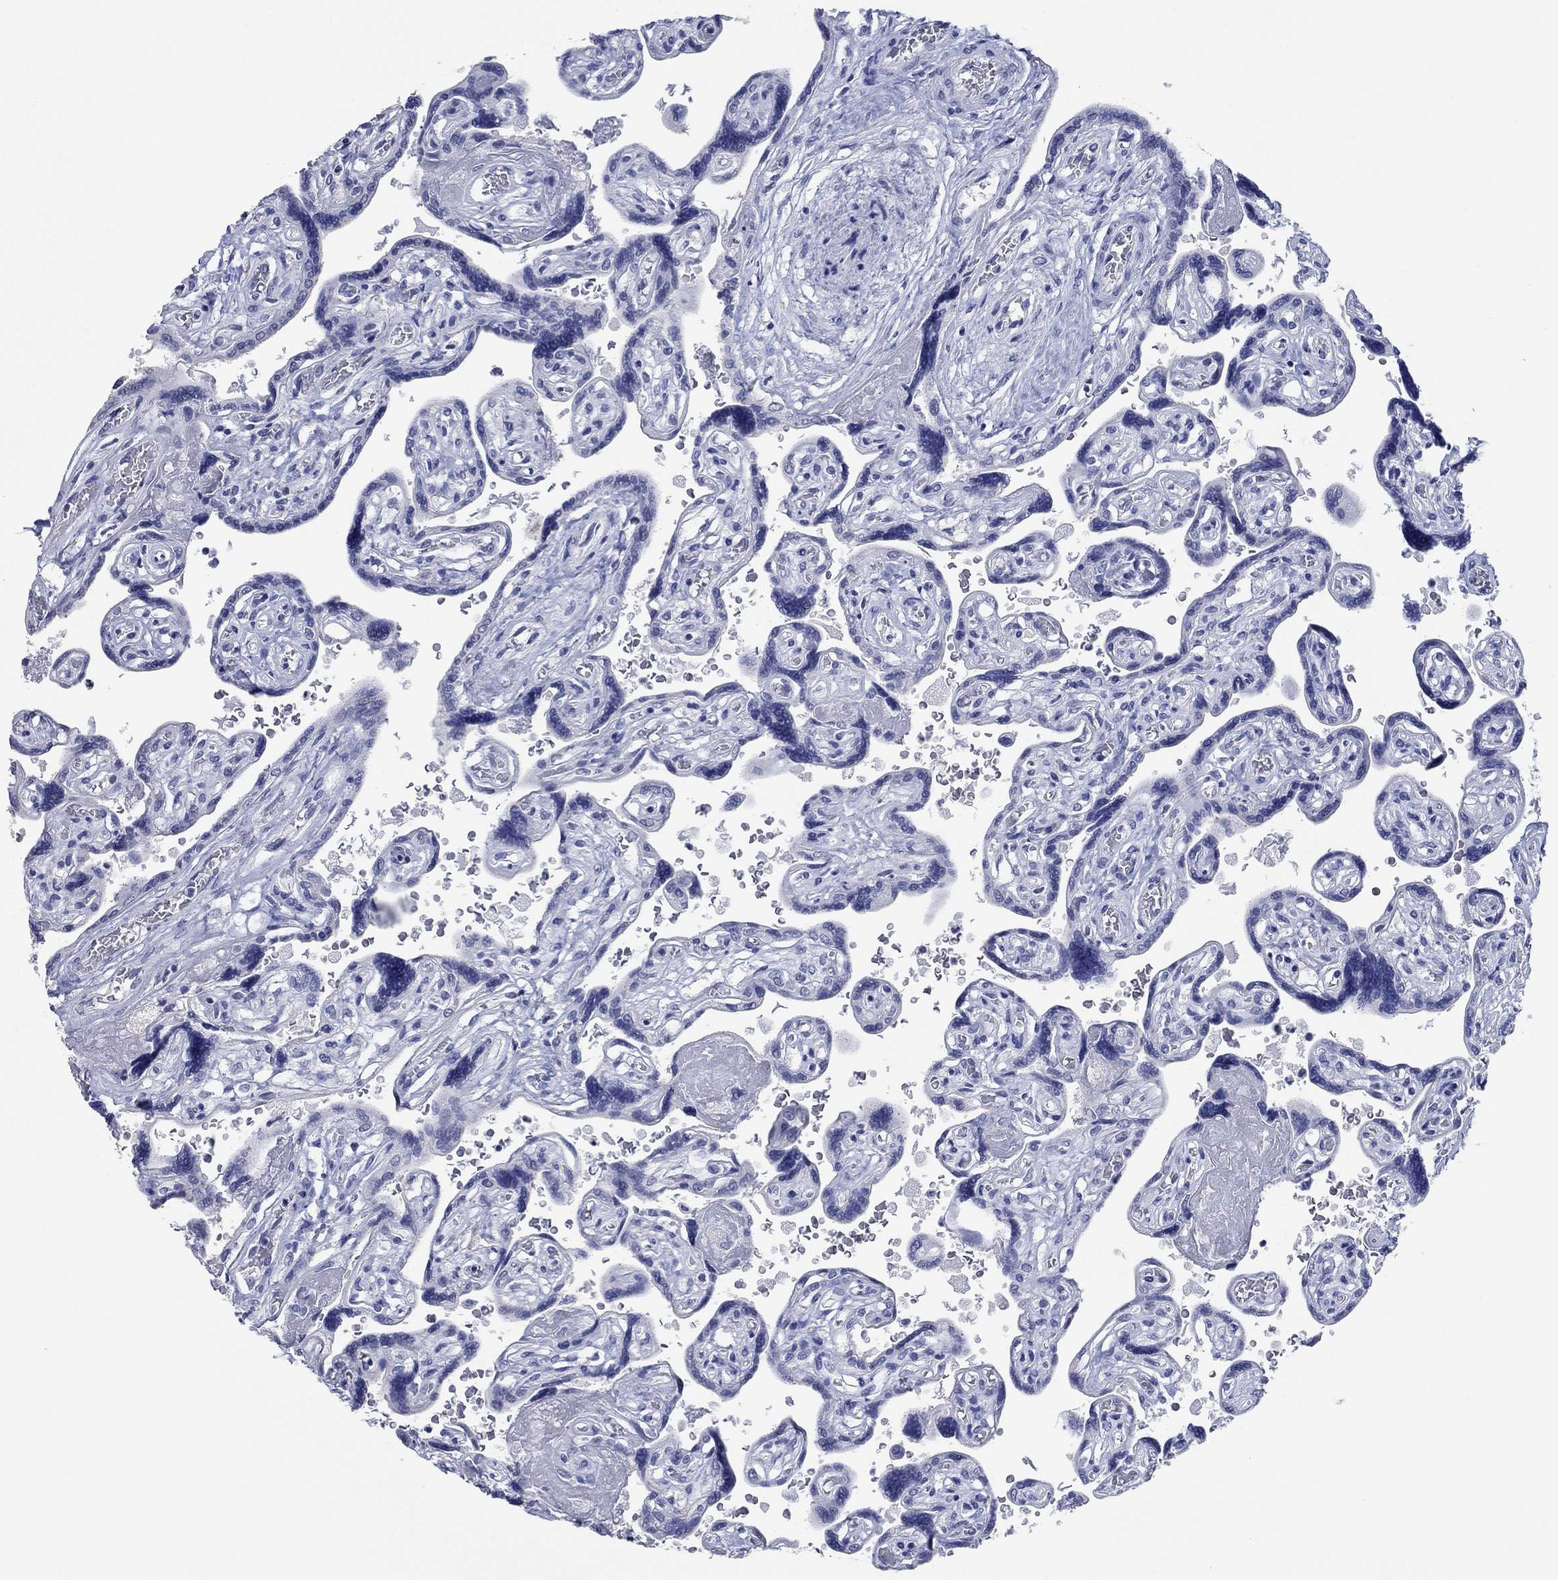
{"staining": {"intensity": "negative", "quantity": "none", "location": "none"}, "tissue": "placenta", "cell_type": "Decidual cells", "image_type": "normal", "snomed": [{"axis": "morphology", "description": "Normal tissue, NOS"}, {"axis": "topography", "description": "Placenta"}], "caption": "Photomicrograph shows no significant protein staining in decidual cells of unremarkable placenta.", "gene": "POU5F1", "patient": {"sex": "female", "age": 32}}